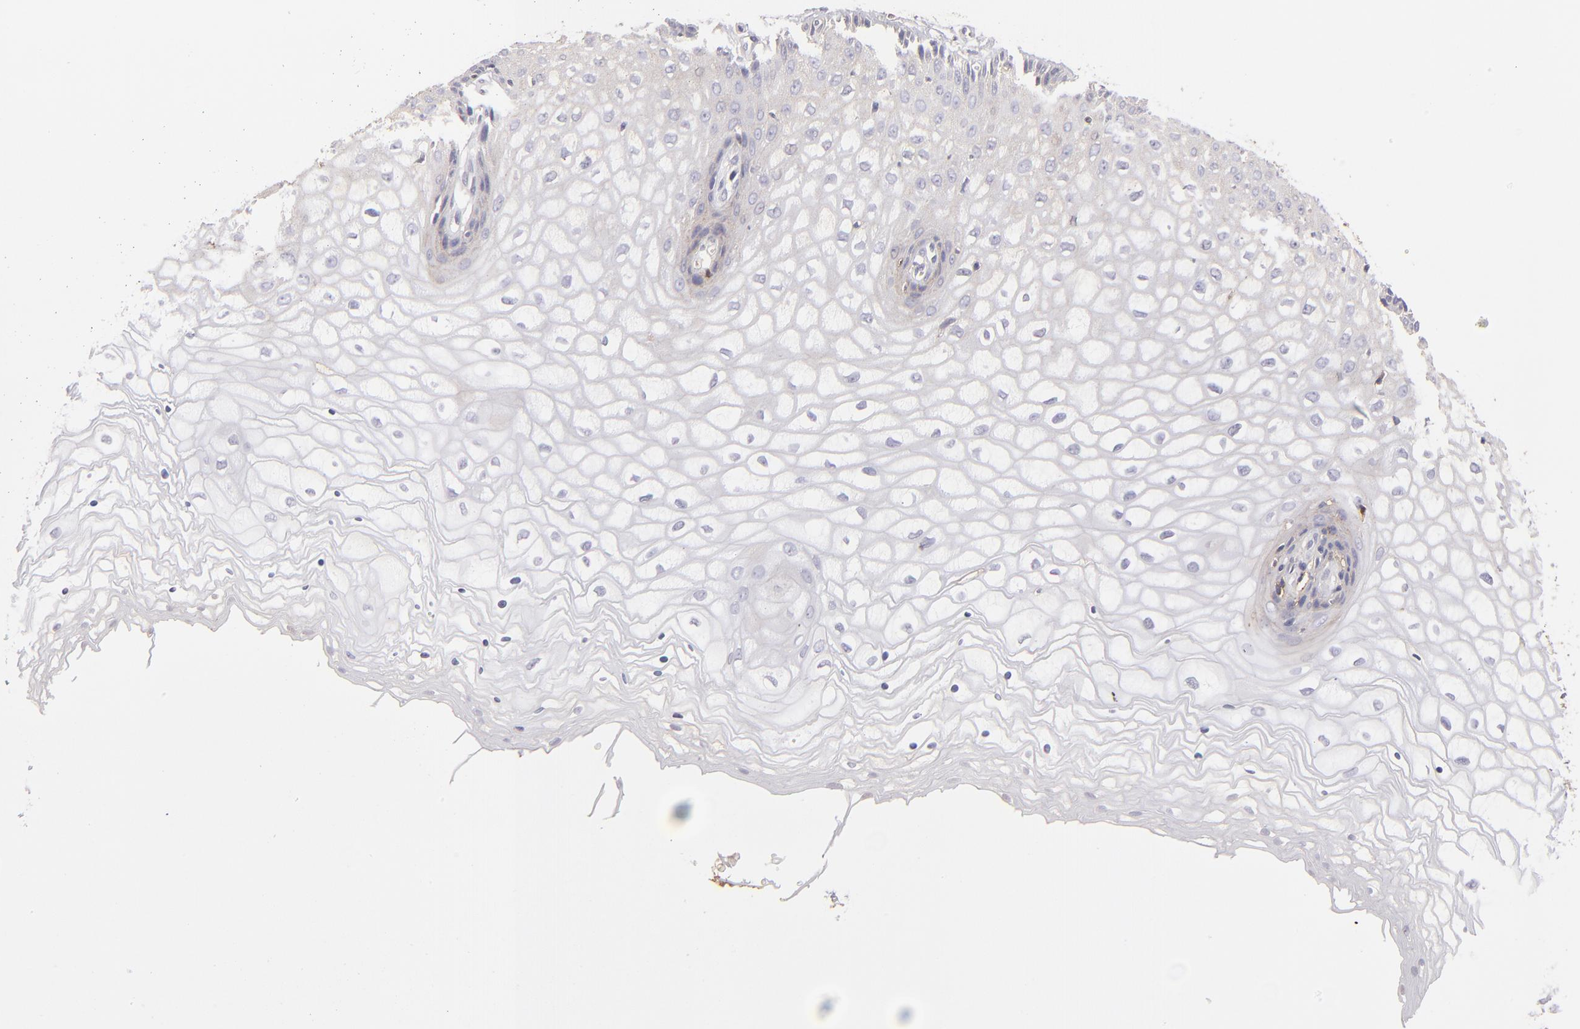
{"staining": {"intensity": "negative", "quantity": "none", "location": "none"}, "tissue": "vagina", "cell_type": "Squamous epithelial cells", "image_type": "normal", "snomed": [{"axis": "morphology", "description": "Normal tissue, NOS"}, {"axis": "topography", "description": "Vagina"}], "caption": "The photomicrograph demonstrates no staining of squamous epithelial cells in unremarkable vagina.", "gene": "ABCC4", "patient": {"sex": "female", "age": 34}}